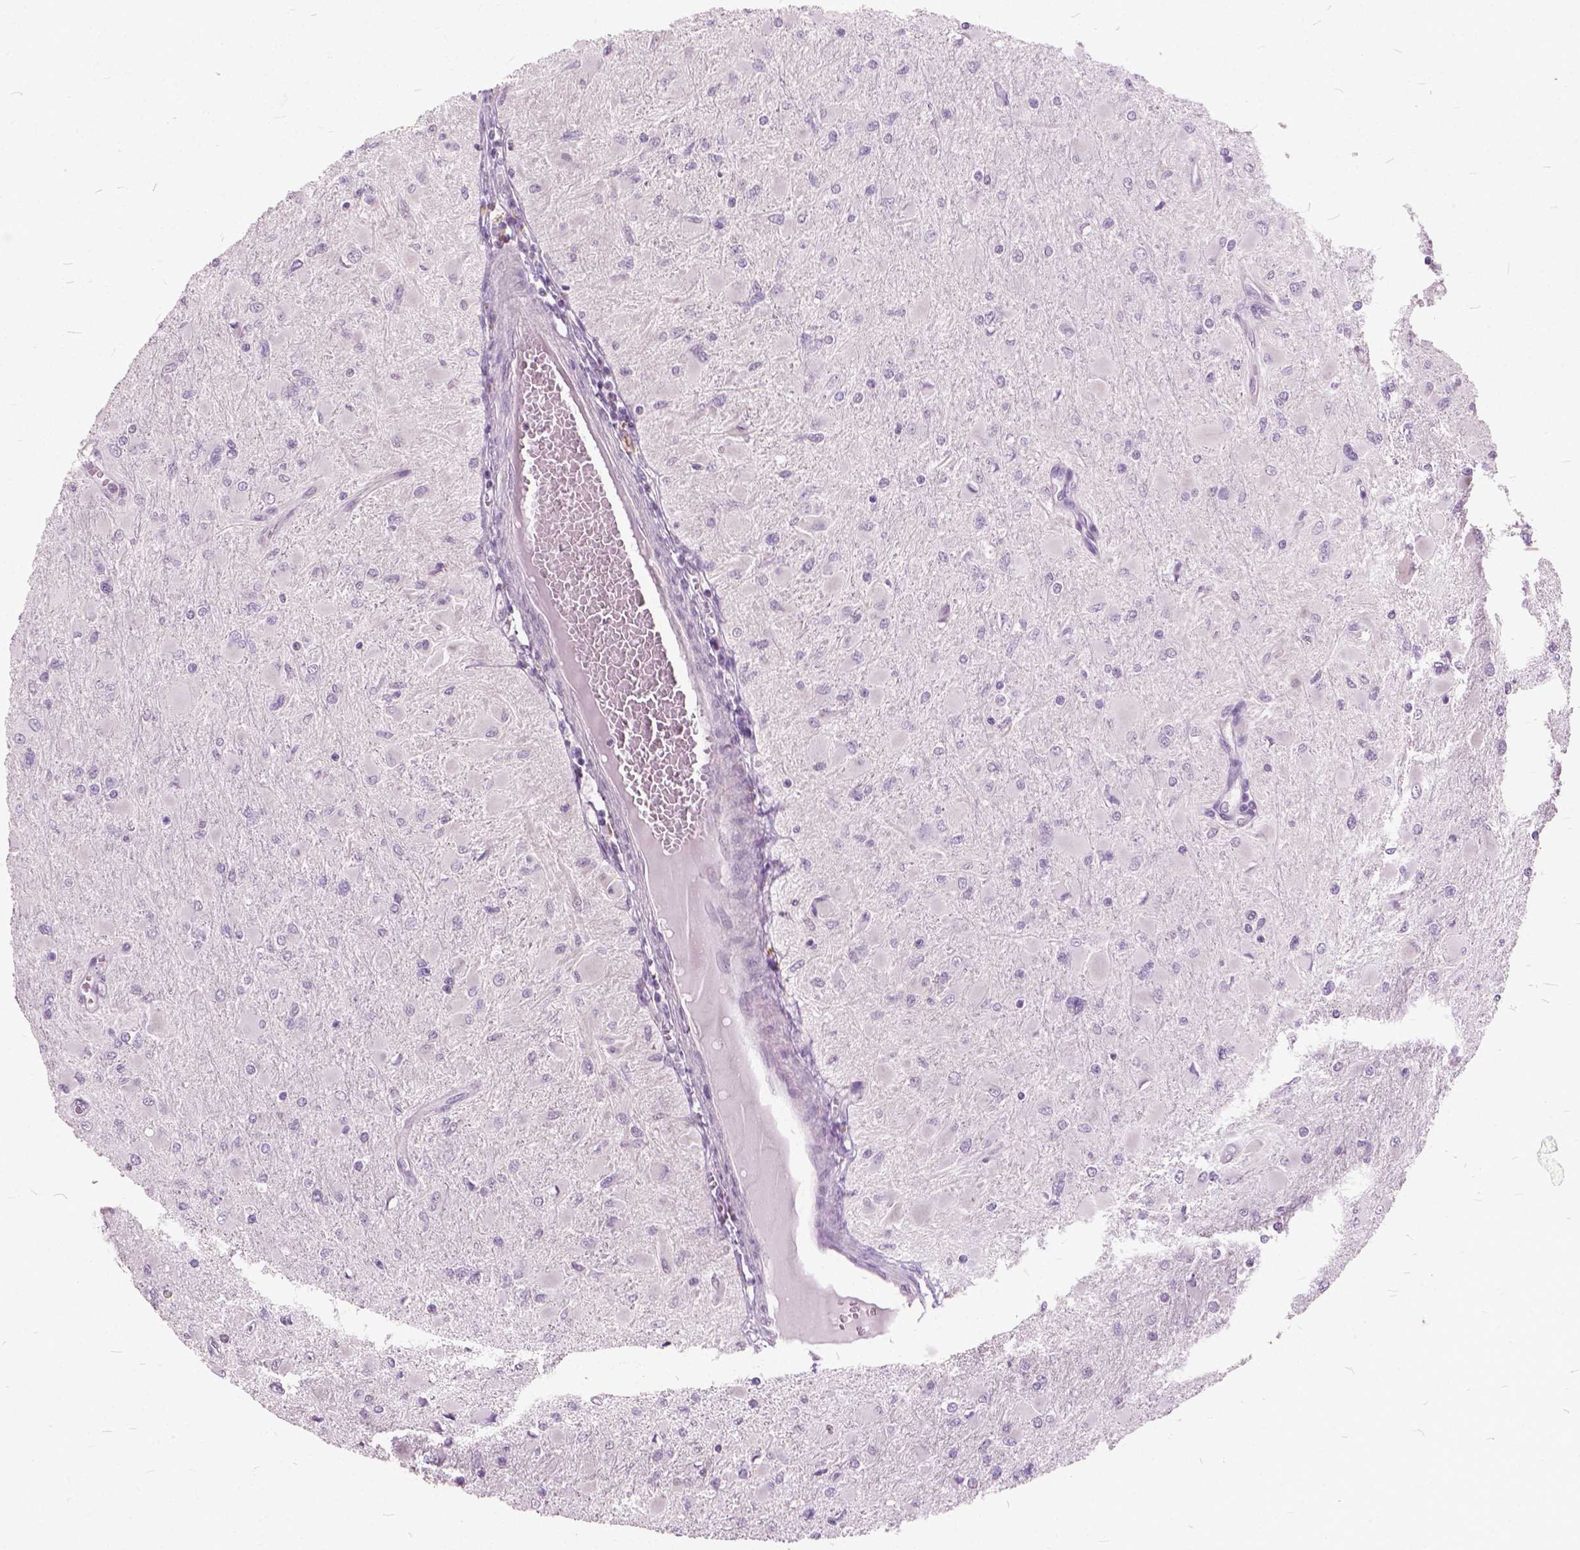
{"staining": {"intensity": "negative", "quantity": "none", "location": "none"}, "tissue": "glioma", "cell_type": "Tumor cells", "image_type": "cancer", "snomed": [{"axis": "morphology", "description": "Glioma, malignant, High grade"}, {"axis": "topography", "description": "Cerebral cortex"}], "caption": "IHC photomicrograph of human high-grade glioma (malignant) stained for a protein (brown), which shows no expression in tumor cells.", "gene": "STAT5B", "patient": {"sex": "female", "age": 36}}